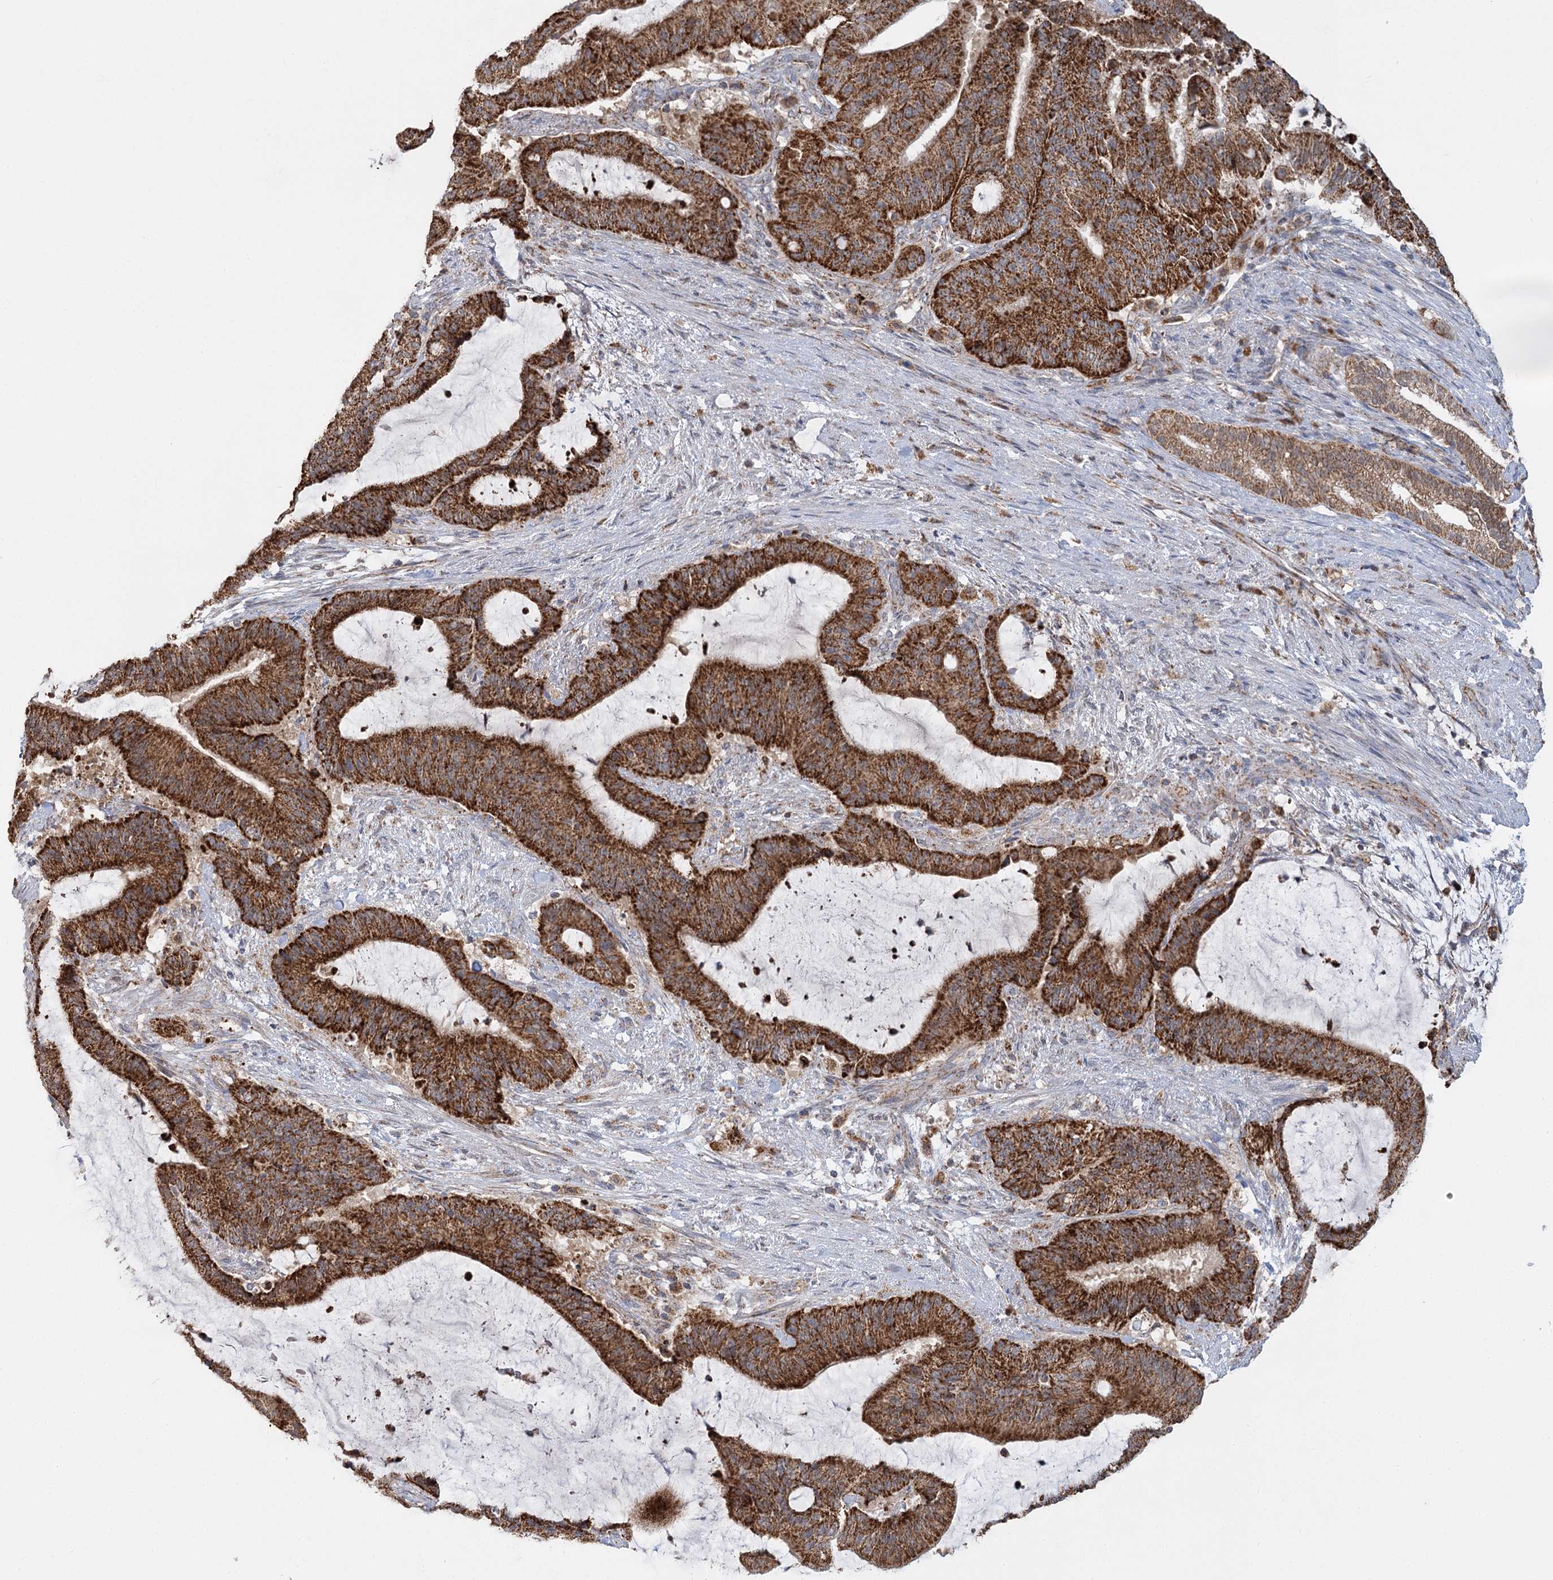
{"staining": {"intensity": "strong", "quantity": ">75%", "location": "cytoplasmic/membranous"}, "tissue": "liver cancer", "cell_type": "Tumor cells", "image_type": "cancer", "snomed": [{"axis": "morphology", "description": "Normal tissue, NOS"}, {"axis": "morphology", "description": "Cholangiocarcinoma"}, {"axis": "topography", "description": "Liver"}, {"axis": "topography", "description": "Peripheral nerve tissue"}], "caption": "A brown stain labels strong cytoplasmic/membranous expression of a protein in human liver cancer (cholangiocarcinoma) tumor cells. The protein is stained brown, and the nuclei are stained in blue (DAB (3,3'-diaminobenzidine) IHC with brightfield microscopy, high magnification).", "gene": "TAS1R1", "patient": {"sex": "female", "age": 73}}